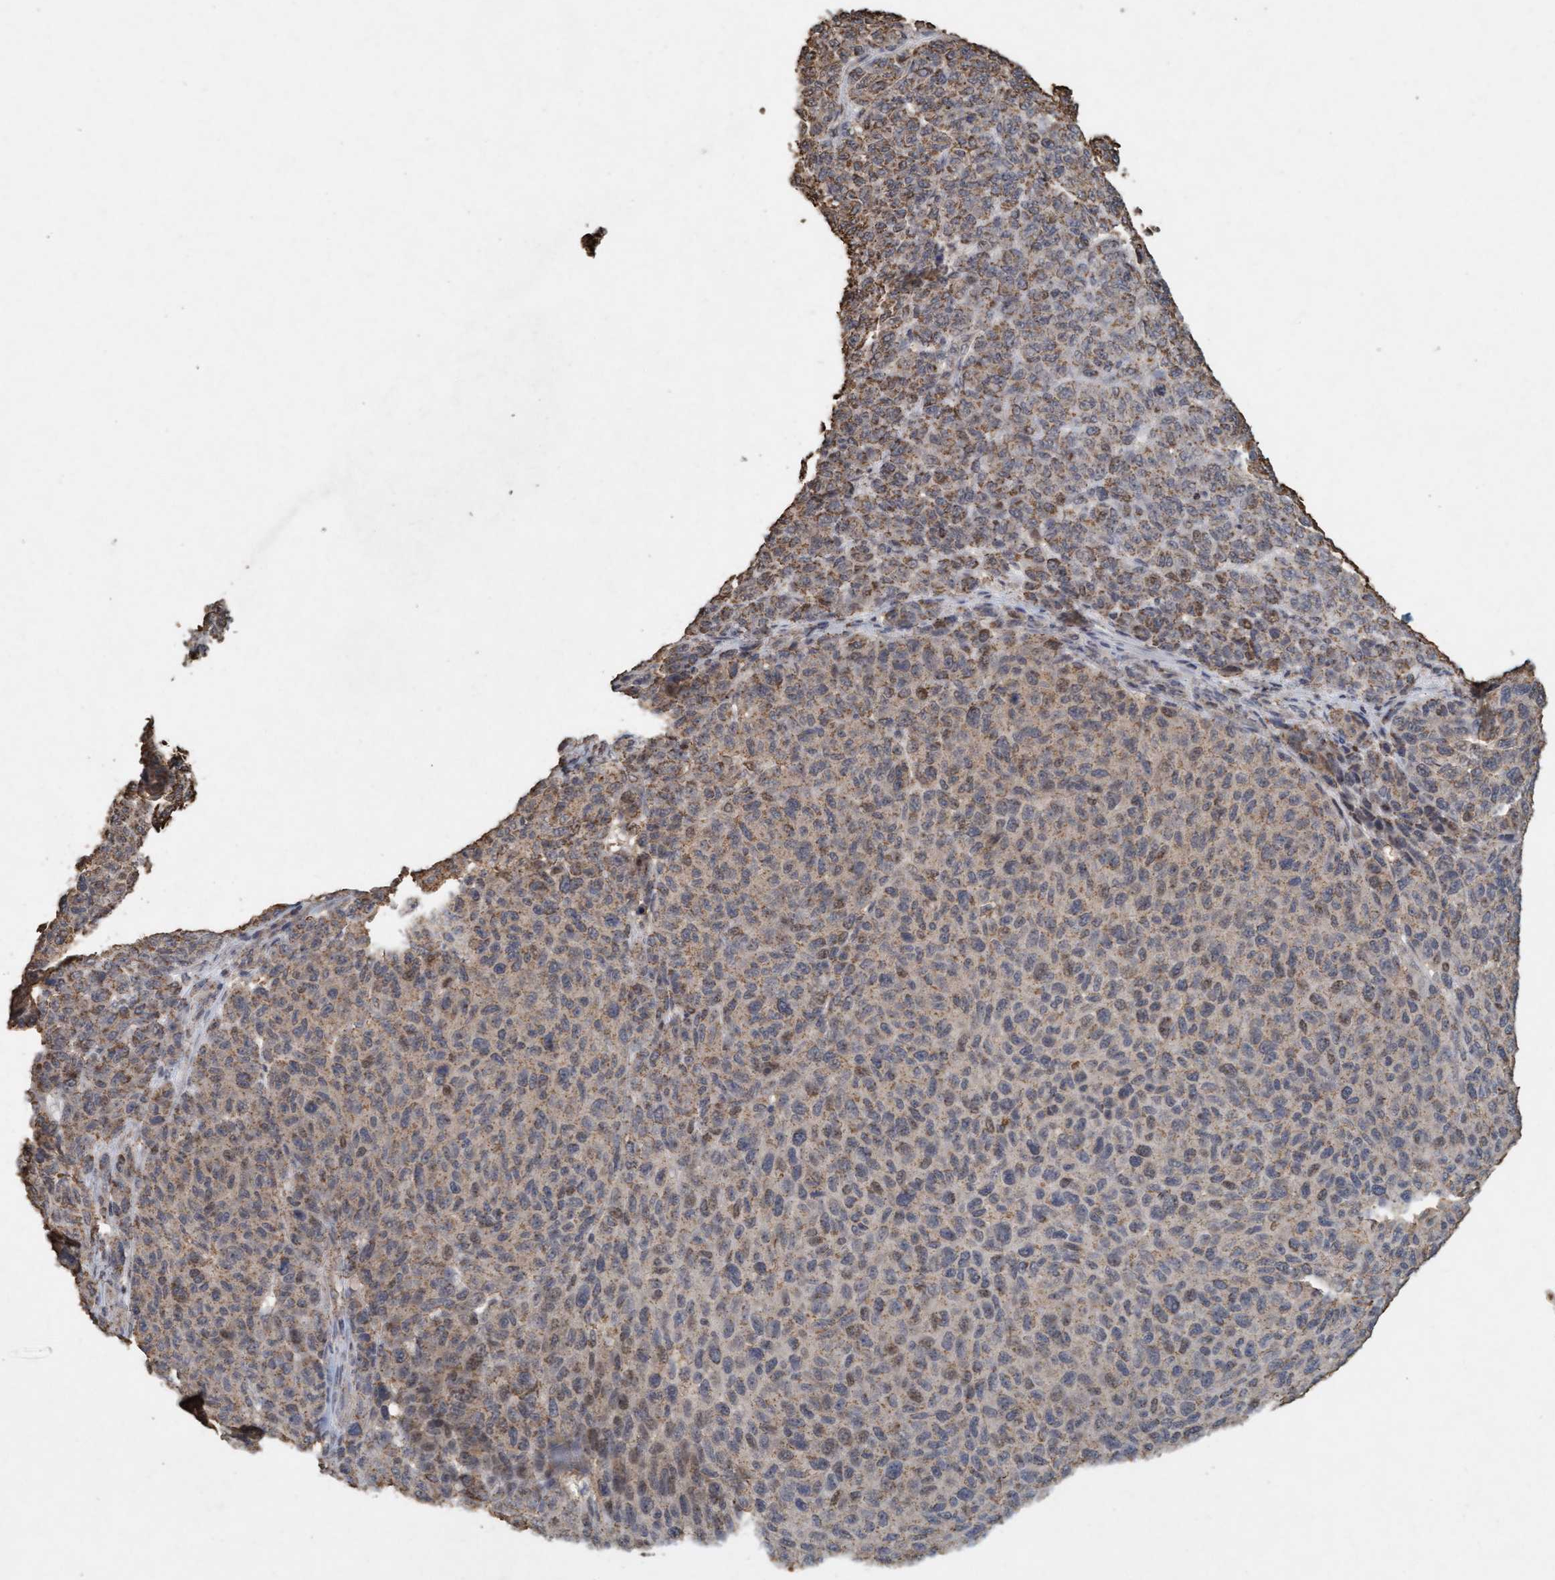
{"staining": {"intensity": "weak", "quantity": ">75%", "location": "cytoplasmic/membranous"}, "tissue": "melanoma", "cell_type": "Tumor cells", "image_type": "cancer", "snomed": [{"axis": "morphology", "description": "Malignant melanoma, NOS"}, {"axis": "topography", "description": "Skin"}], "caption": "This histopathology image demonstrates immunohistochemistry (IHC) staining of human melanoma, with low weak cytoplasmic/membranous staining in approximately >75% of tumor cells.", "gene": "VSIG8", "patient": {"sex": "male", "age": 59}}